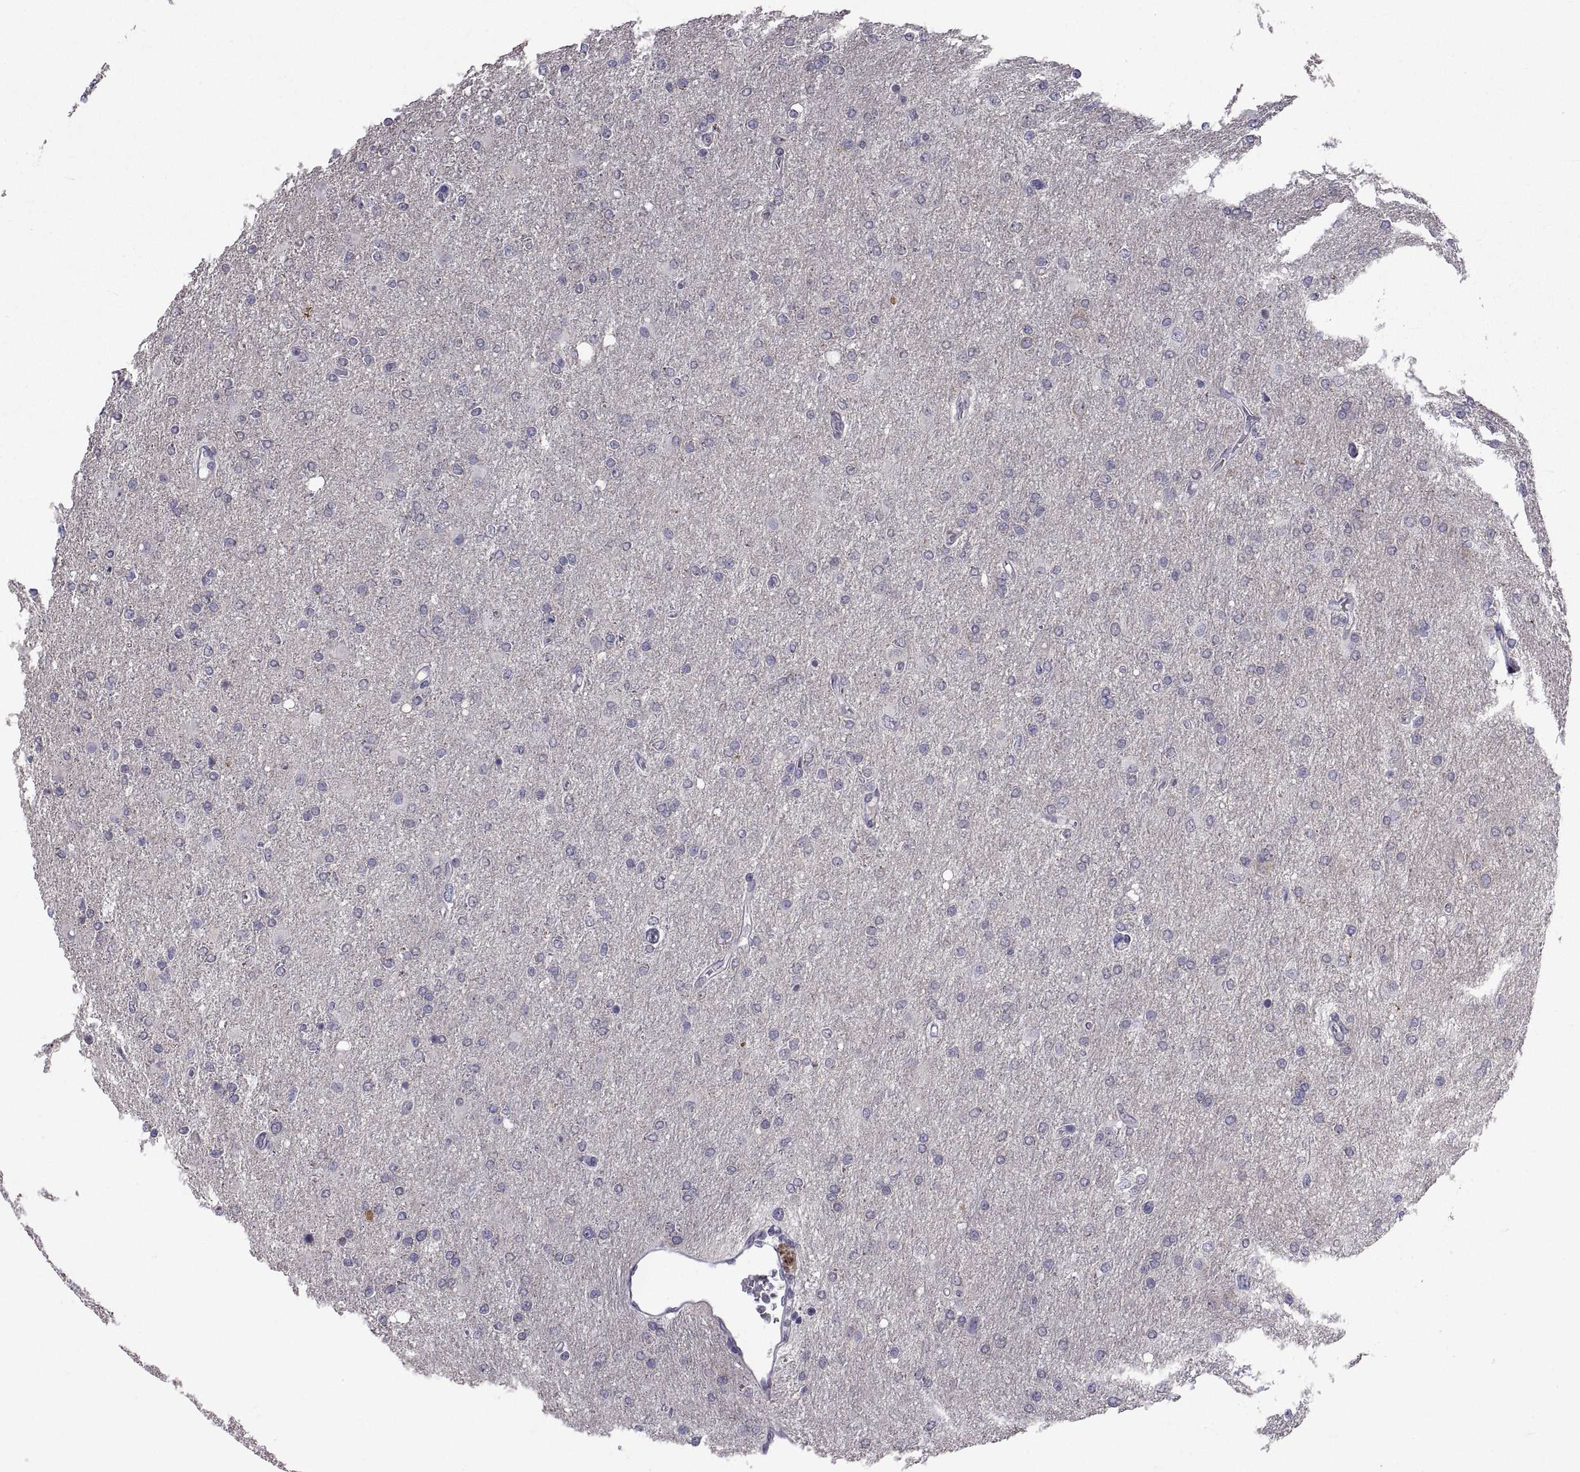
{"staining": {"intensity": "negative", "quantity": "none", "location": "none"}, "tissue": "glioma", "cell_type": "Tumor cells", "image_type": "cancer", "snomed": [{"axis": "morphology", "description": "Glioma, malignant, High grade"}, {"axis": "topography", "description": "Cerebral cortex"}], "caption": "Human glioma stained for a protein using immunohistochemistry (IHC) displays no positivity in tumor cells.", "gene": "NPTX2", "patient": {"sex": "male", "age": 70}}